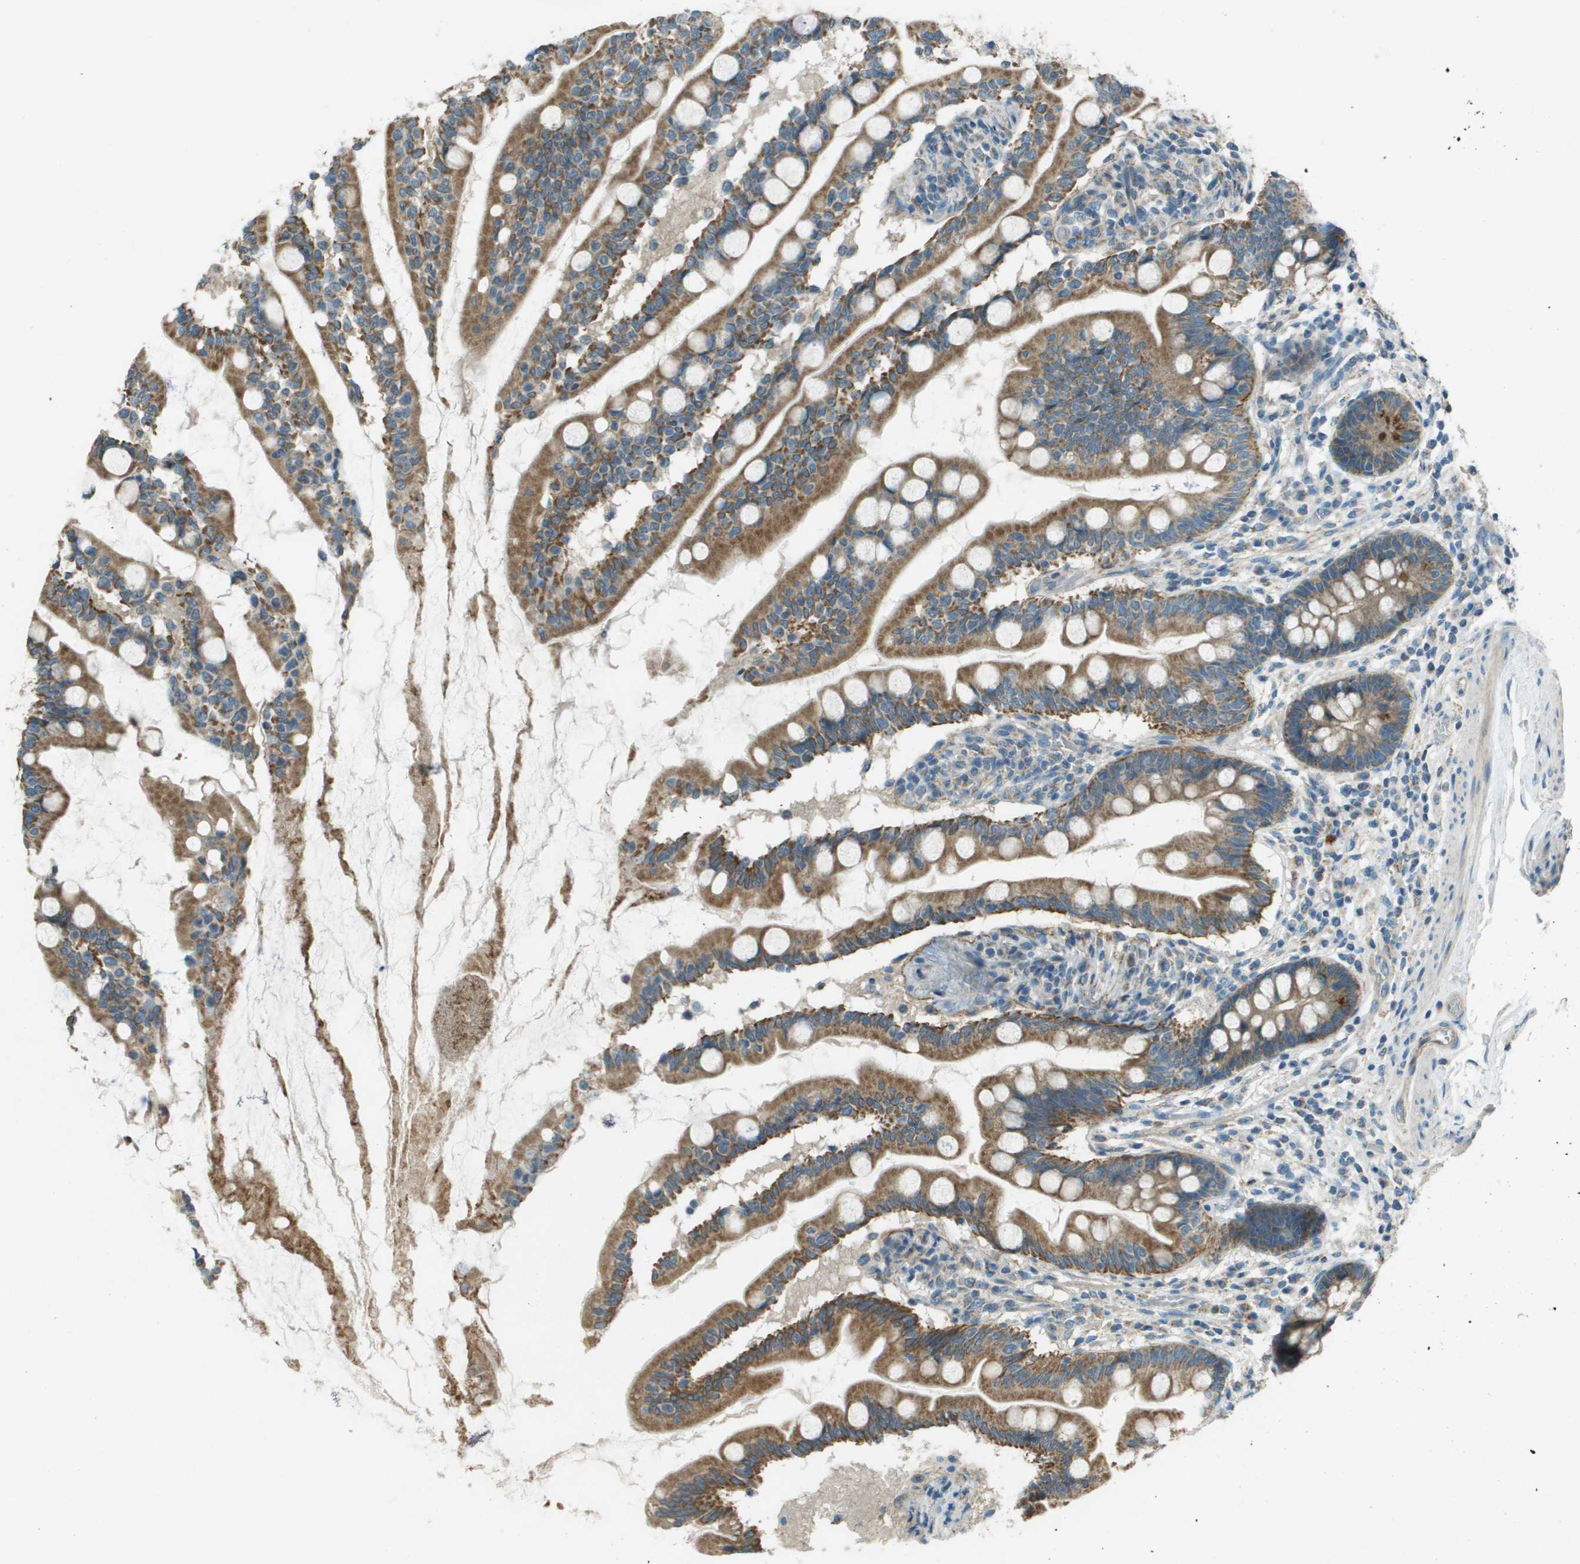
{"staining": {"intensity": "strong", "quantity": ">75%", "location": "cytoplasmic/membranous"}, "tissue": "small intestine", "cell_type": "Glandular cells", "image_type": "normal", "snomed": [{"axis": "morphology", "description": "Normal tissue, NOS"}, {"axis": "topography", "description": "Small intestine"}], "caption": "High-power microscopy captured an immunohistochemistry histopathology image of normal small intestine, revealing strong cytoplasmic/membranous positivity in about >75% of glandular cells.", "gene": "MIGA1", "patient": {"sex": "female", "age": 56}}